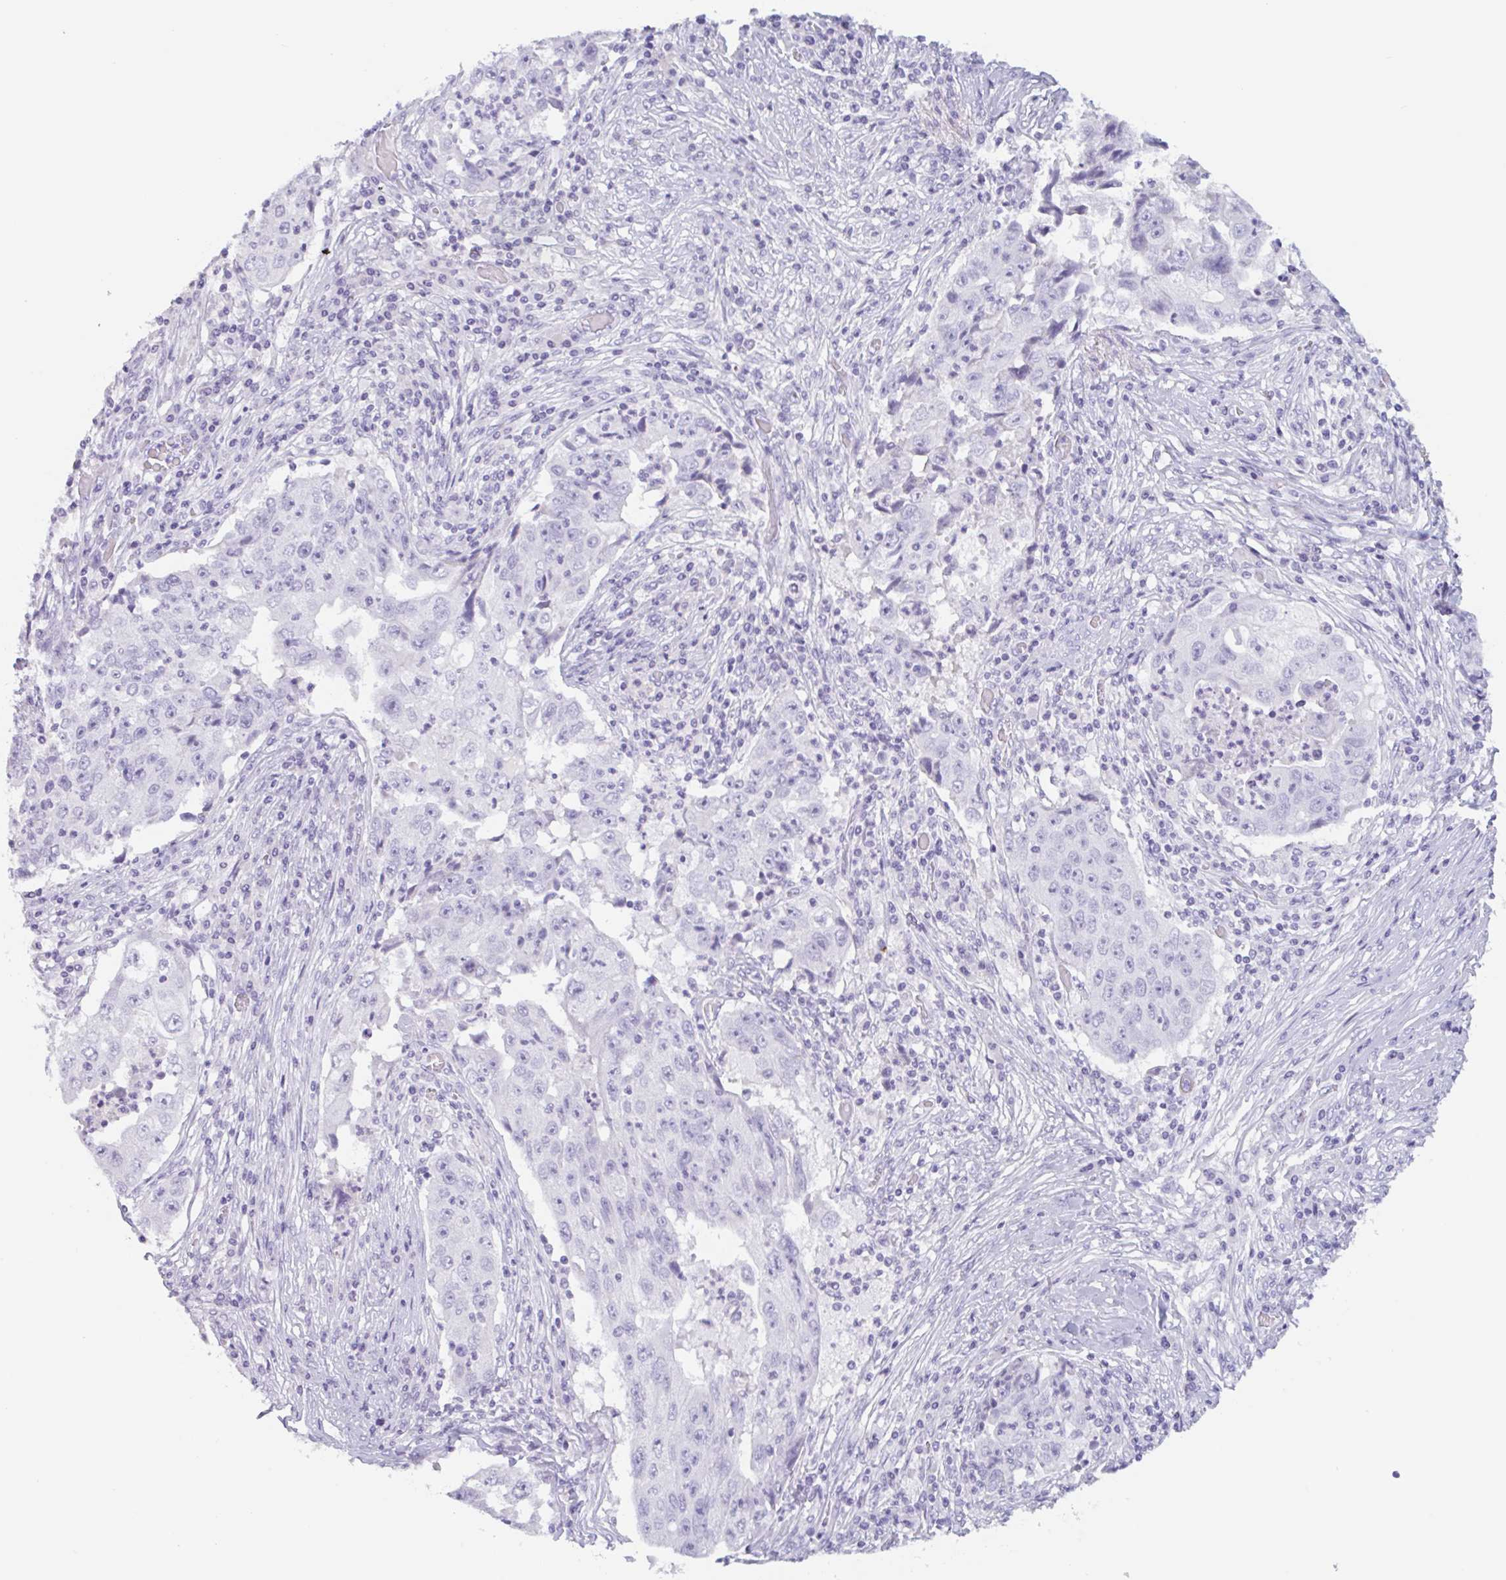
{"staining": {"intensity": "negative", "quantity": "none", "location": "none"}, "tissue": "lung cancer", "cell_type": "Tumor cells", "image_type": "cancer", "snomed": [{"axis": "morphology", "description": "Squamous cell carcinoma, NOS"}, {"axis": "topography", "description": "Lung"}], "caption": "Human lung cancer (squamous cell carcinoma) stained for a protein using immunohistochemistry (IHC) exhibits no expression in tumor cells.", "gene": "EMC4", "patient": {"sex": "male", "age": 64}}